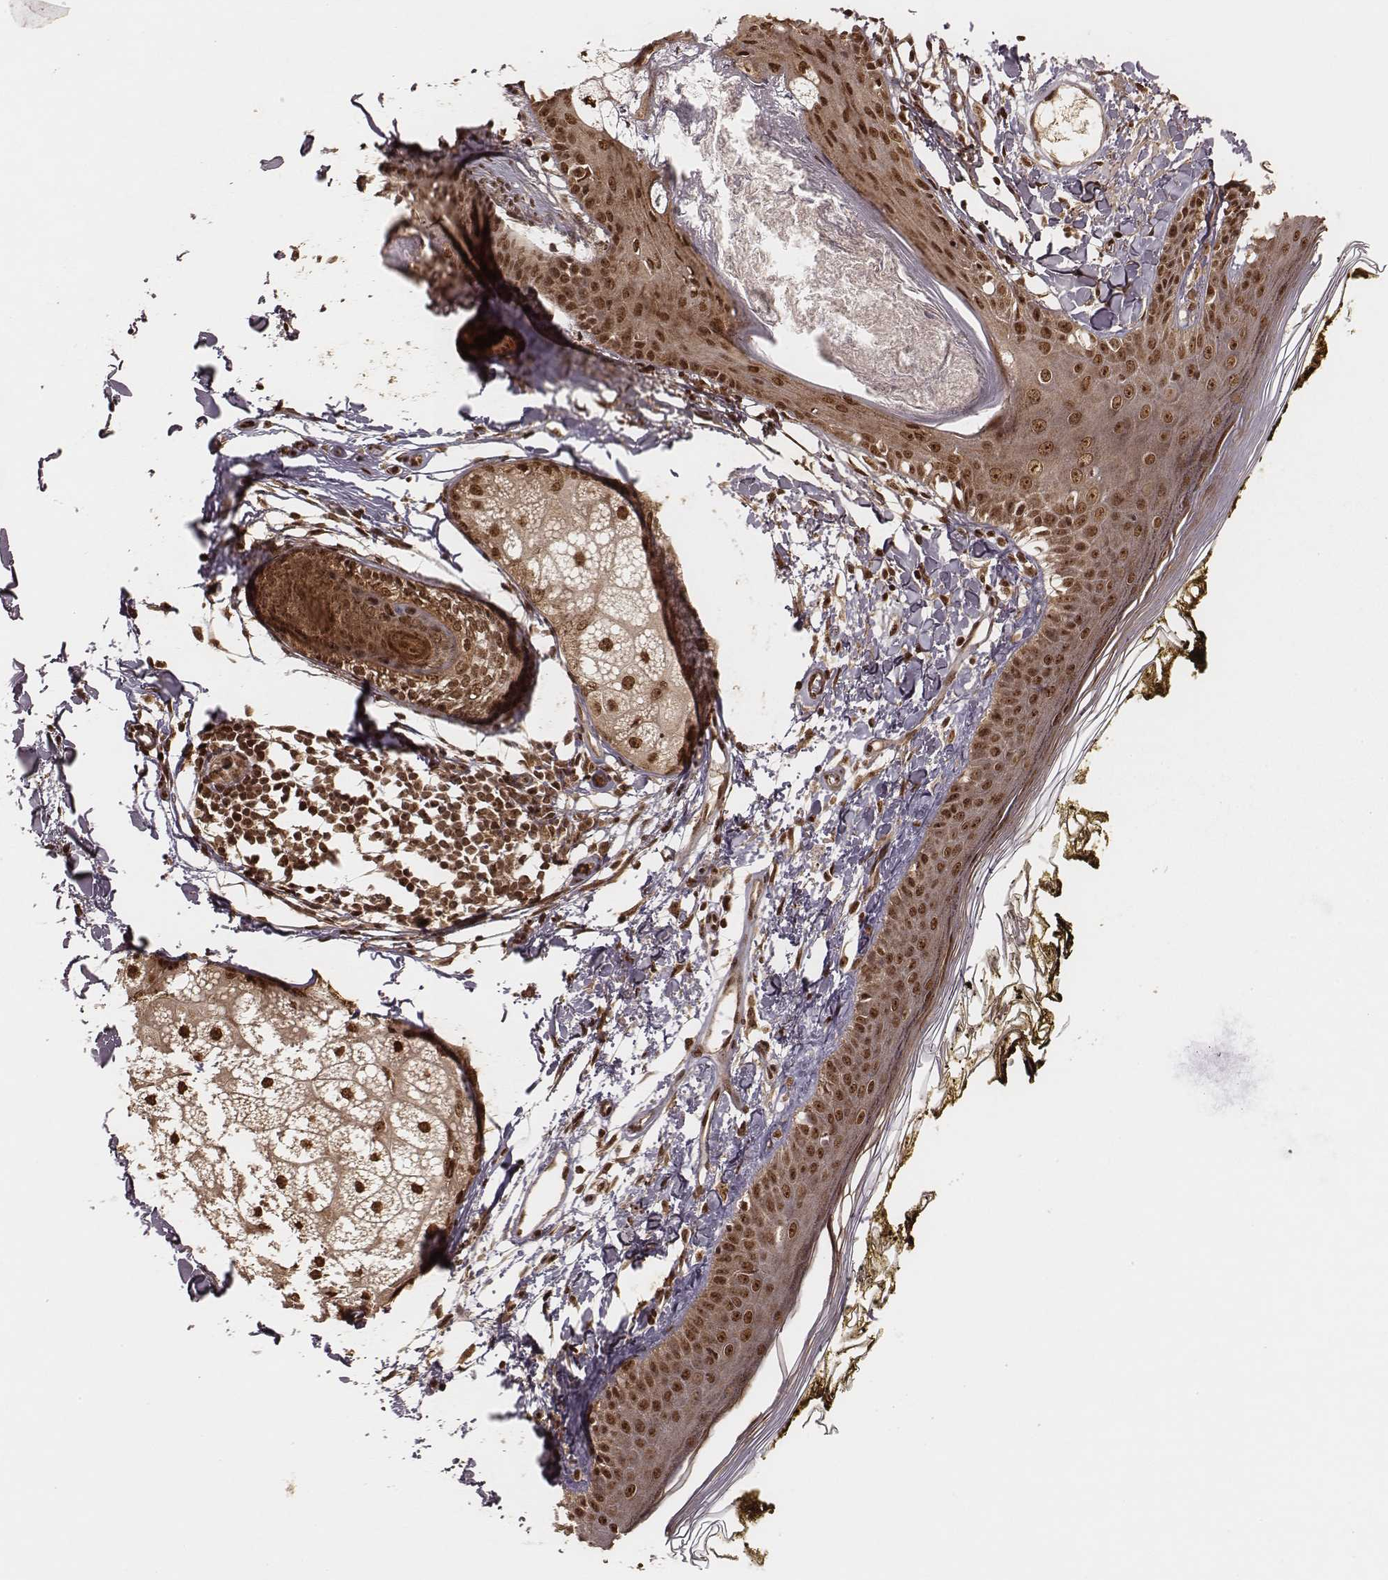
{"staining": {"intensity": "strong", "quantity": ">75%", "location": "nuclear"}, "tissue": "skin", "cell_type": "Fibroblasts", "image_type": "normal", "snomed": [{"axis": "morphology", "description": "Normal tissue, NOS"}, {"axis": "topography", "description": "Skin"}], "caption": "DAB immunohistochemical staining of benign skin reveals strong nuclear protein positivity in approximately >75% of fibroblasts.", "gene": "NFX1", "patient": {"sex": "male", "age": 76}}